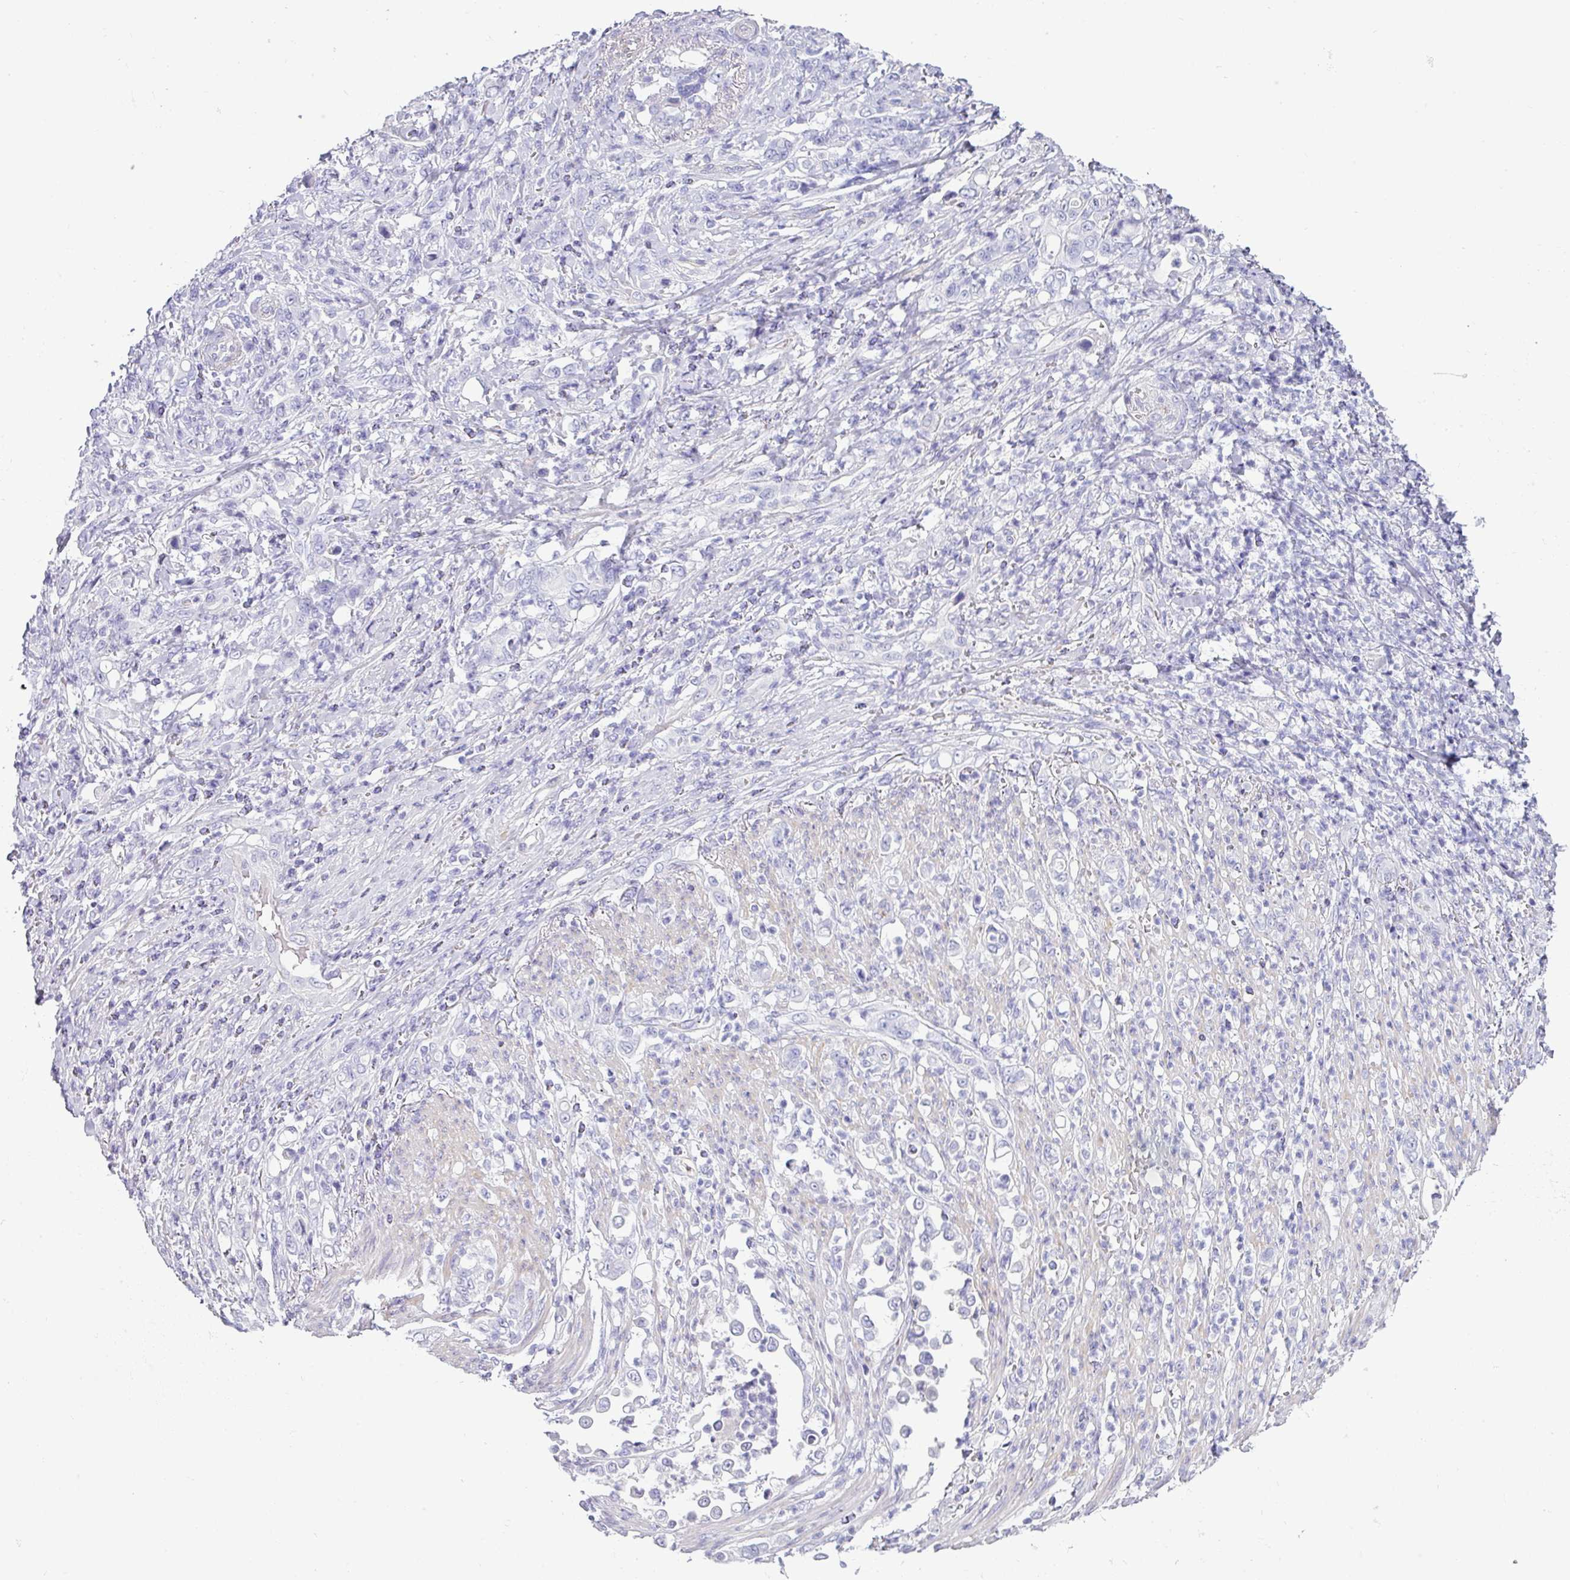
{"staining": {"intensity": "negative", "quantity": "none", "location": "none"}, "tissue": "stomach cancer", "cell_type": "Tumor cells", "image_type": "cancer", "snomed": [{"axis": "morphology", "description": "Normal tissue, NOS"}, {"axis": "morphology", "description": "Adenocarcinoma, NOS"}, {"axis": "topography", "description": "Stomach"}], "caption": "This is an IHC image of human adenocarcinoma (stomach). There is no staining in tumor cells.", "gene": "VCX2", "patient": {"sex": "female", "age": 79}}